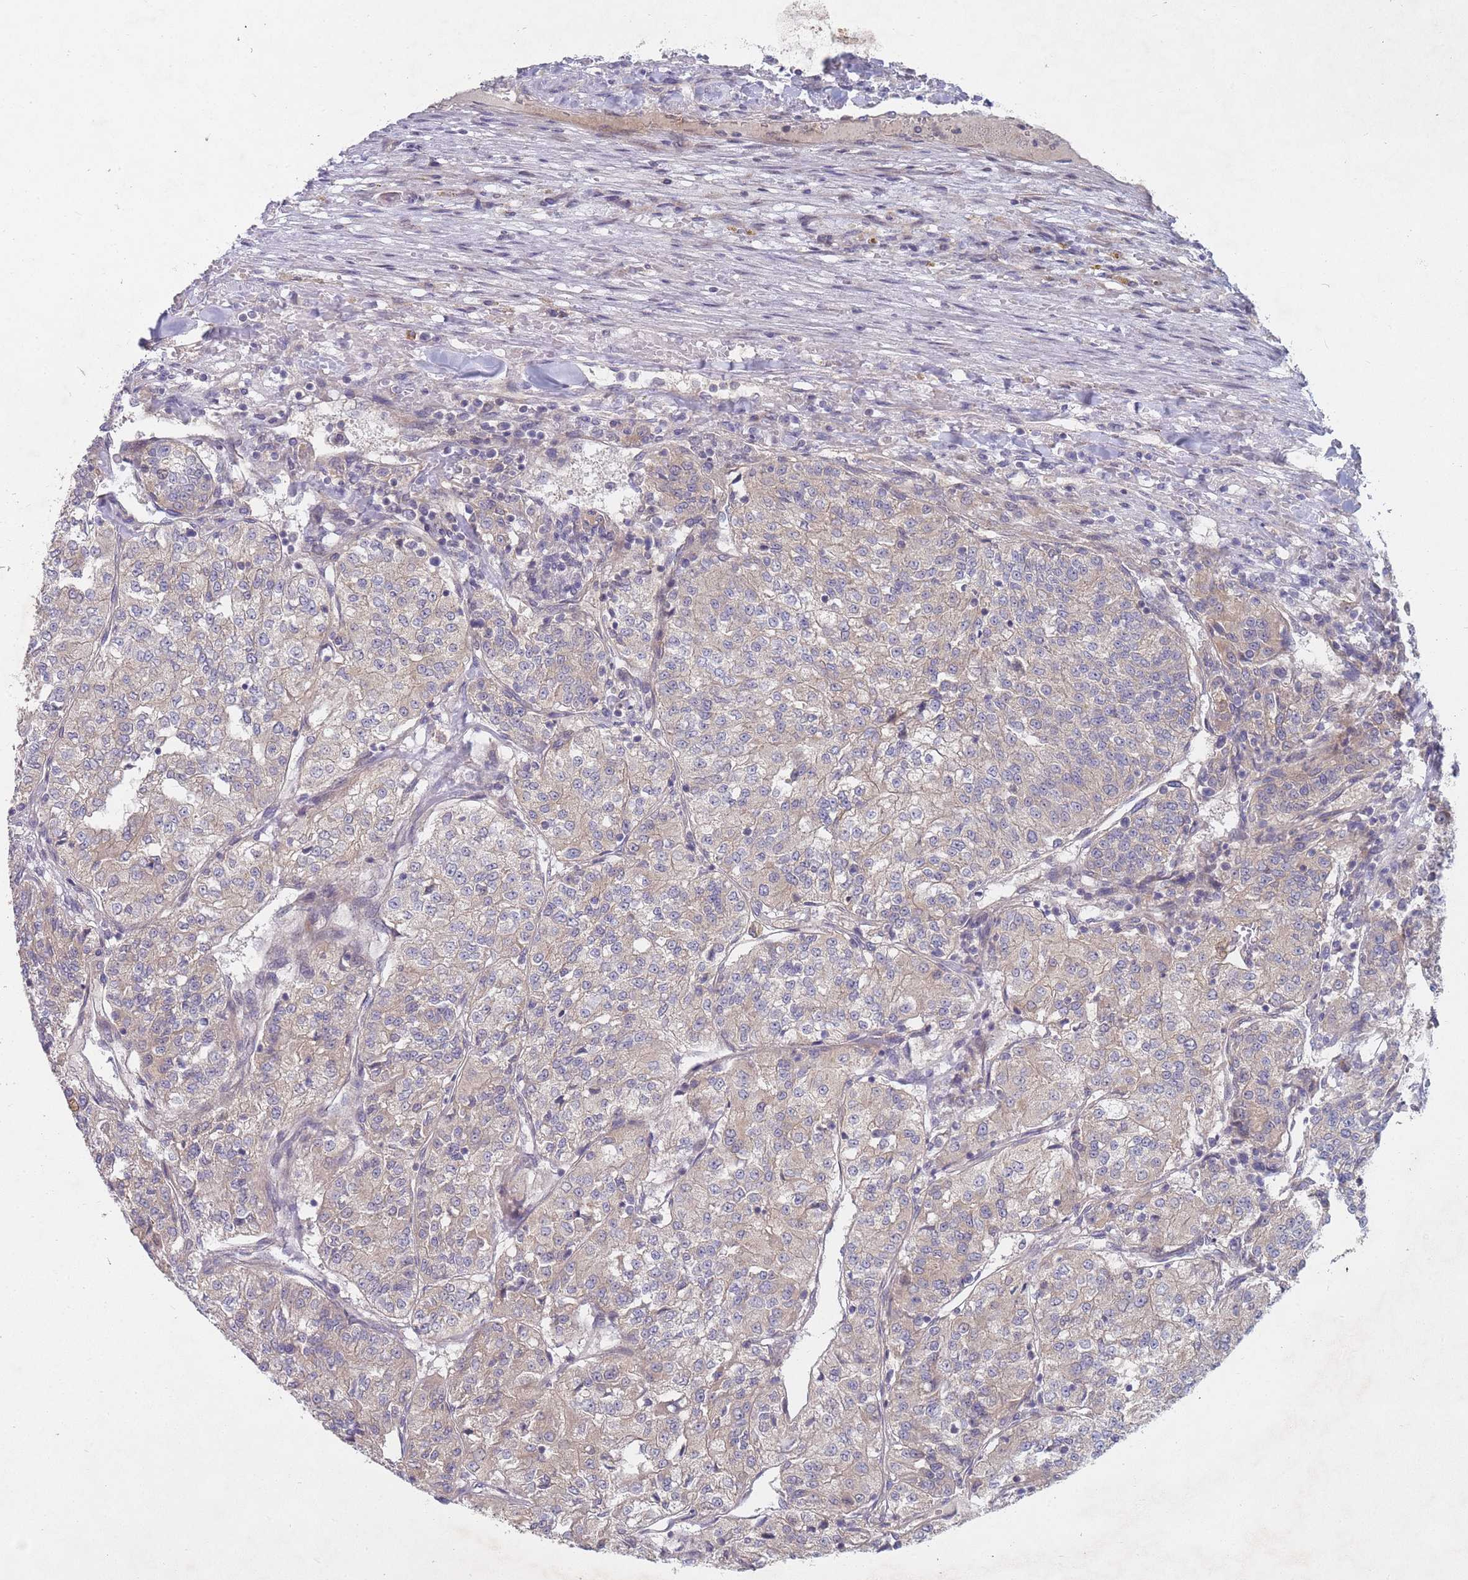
{"staining": {"intensity": "weak", "quantity": "<25%", "location": "cytoplasmic/membranous"}, "tissue": "renal cancer", "cell_type": "Tumor cells", "image_type": "cancer", "snomed": [{"axis": "morphology", "description": "Adenocarcinoma, NOS"}, {"axis": "topography", "description": "Kidney"}], "caption": "This is a micrograph of immunohistochemistry staining of renal adenocarcinoma, which shows no positivity in tumor cells. Brightfield microscopy of immunohistochemistry (IHC) stained with DAB (3,3'-diaminobenzidine) (brown) and hematoxylin (blue), captured at high magnification.", "gene": "SLC35F5", "patient": {"sex": "female", "age": 63}}